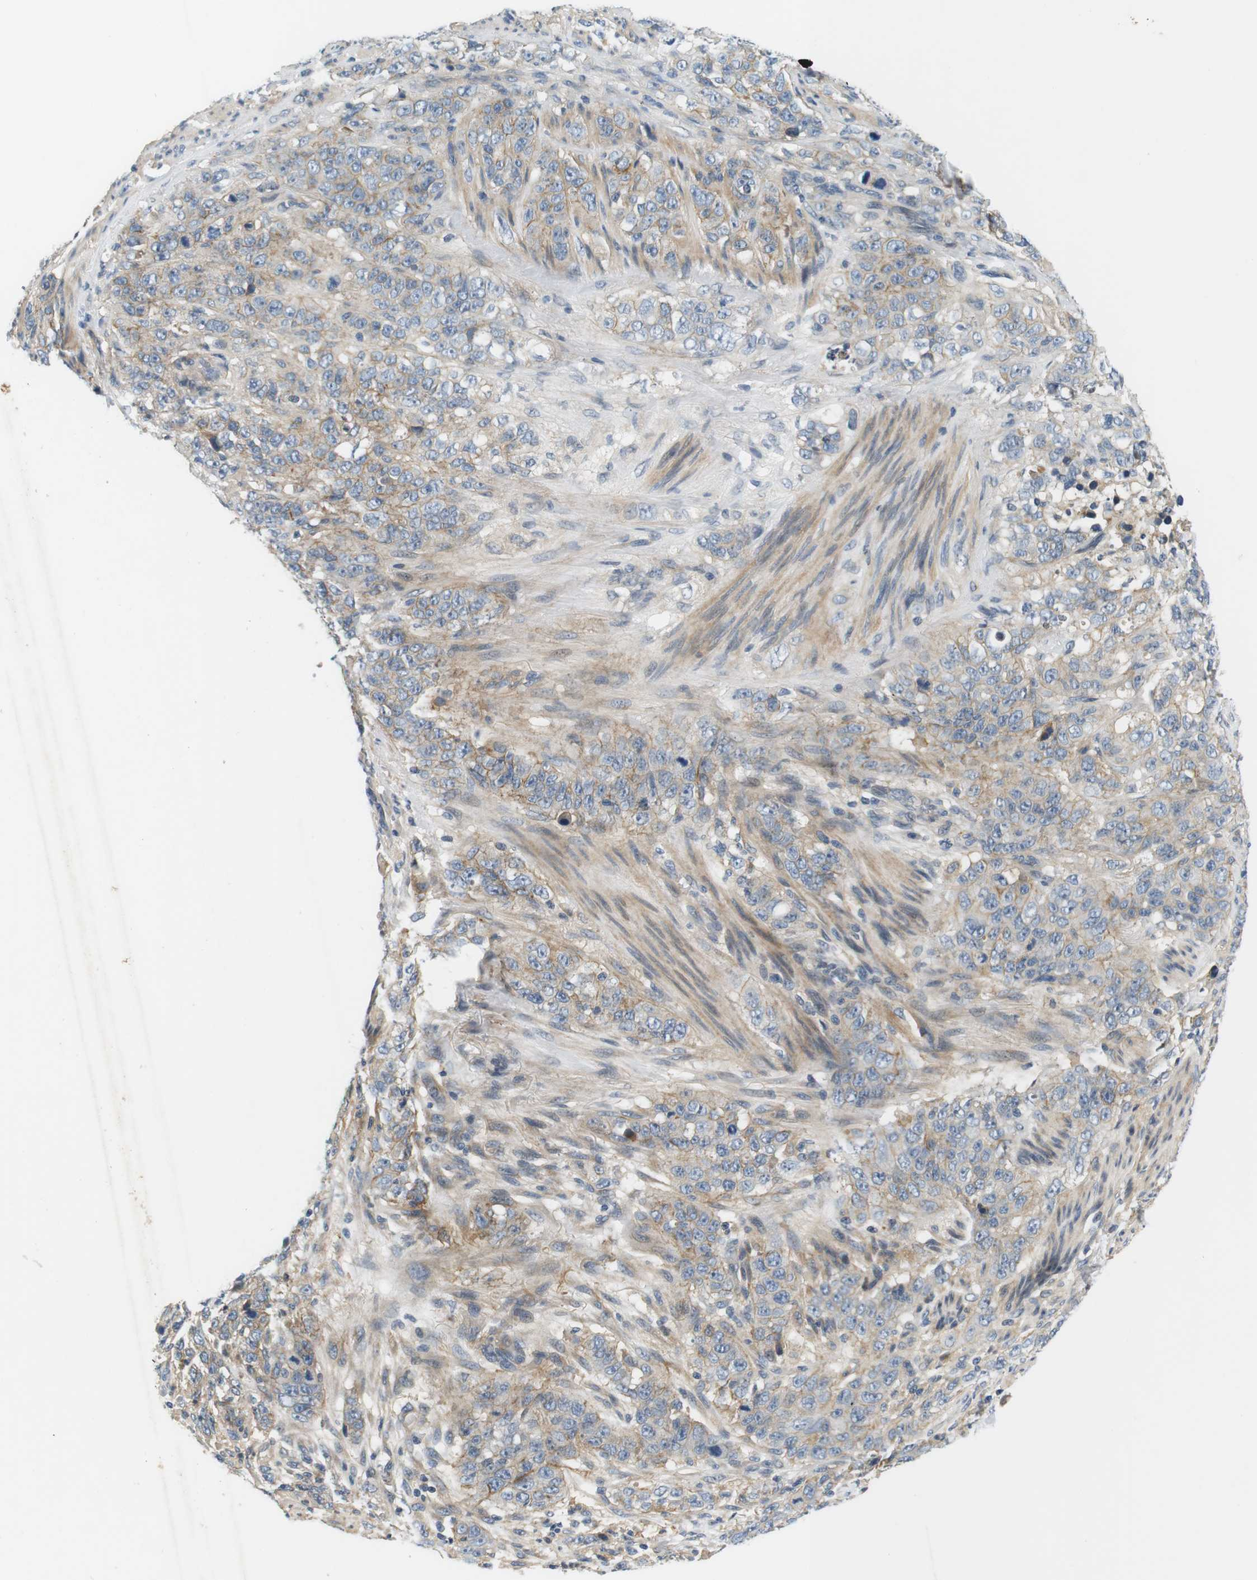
{"staining": {"intensity": "weak", "quantity": "25%-75%", "location": "cytoplasmic/membranous"}, "tissue": "stomach cancer", "cell_type": "Tumor cells", "image_type": "cancer", "snomed": [{"axis": "morphology", "description": "Adenocarcinoma, NOS"}, {"axis": "topography", "description": "Stomach"}], "caption": "A low amount of weak cytoplasmic/membranous positivity is appreciated in about 25%-75% of tumor cells in stomach cancer (adenocarcinoma) tissue.", "gene": "SLC30A1", "patient": {"sex": "male", "age": 48}}